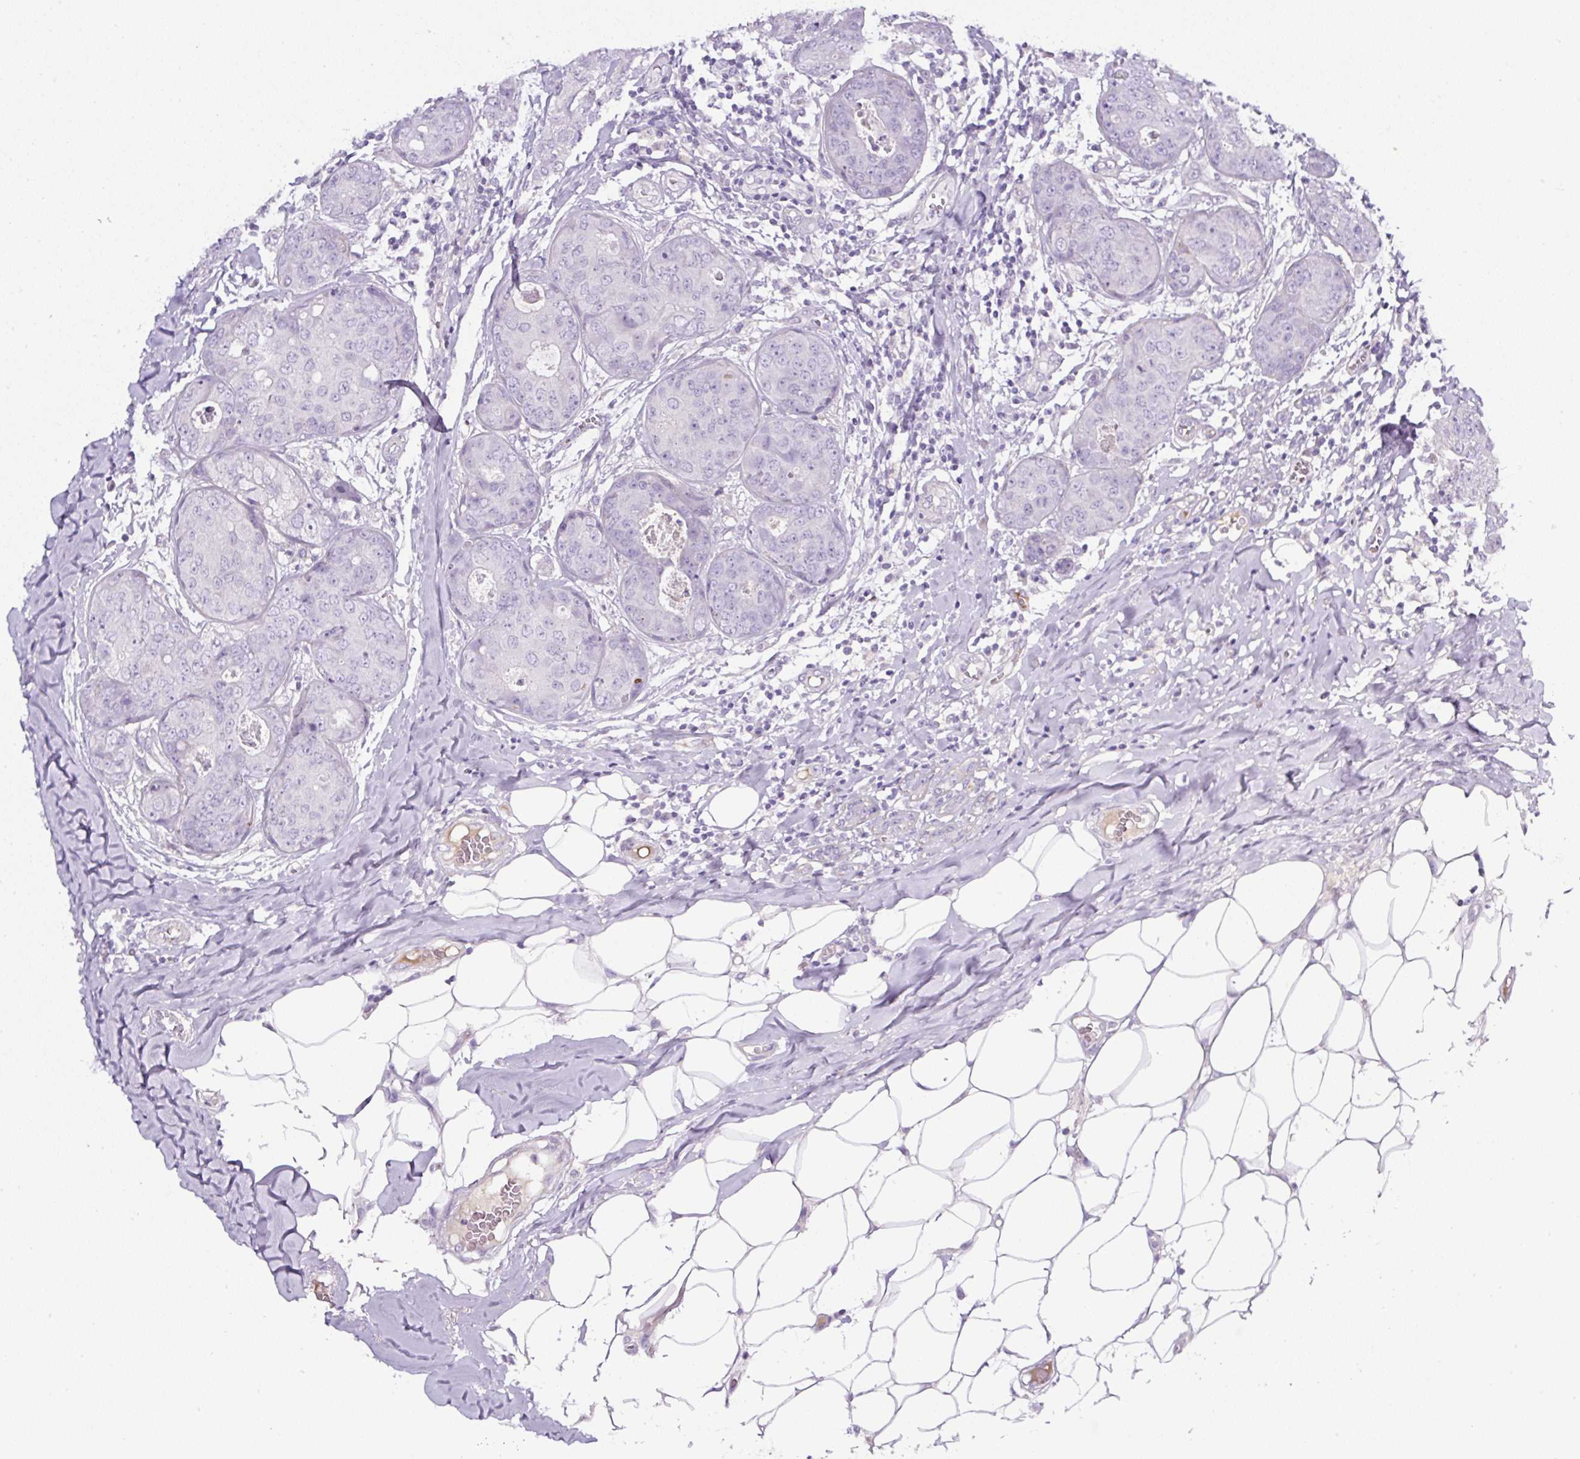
{"staining": {"intensity": "negative", "quantity": "none", "location": "none"}, "tissue": "breast cancer", "cell_type": "Tumor cells", "image_type": "cancer", "snomed": [{"axis": "morphology", "description": "Duct carcinoma"}, {"axis": "topography", "description": "Breast"}], "caption": "Breast cancer (infiltrating ductal carcinoma) was stained to show a protein in brown. There is no significant positivity in tumor cells.", "gene": "OR14A2", "patient": {"sex": "female", "age": 43}}